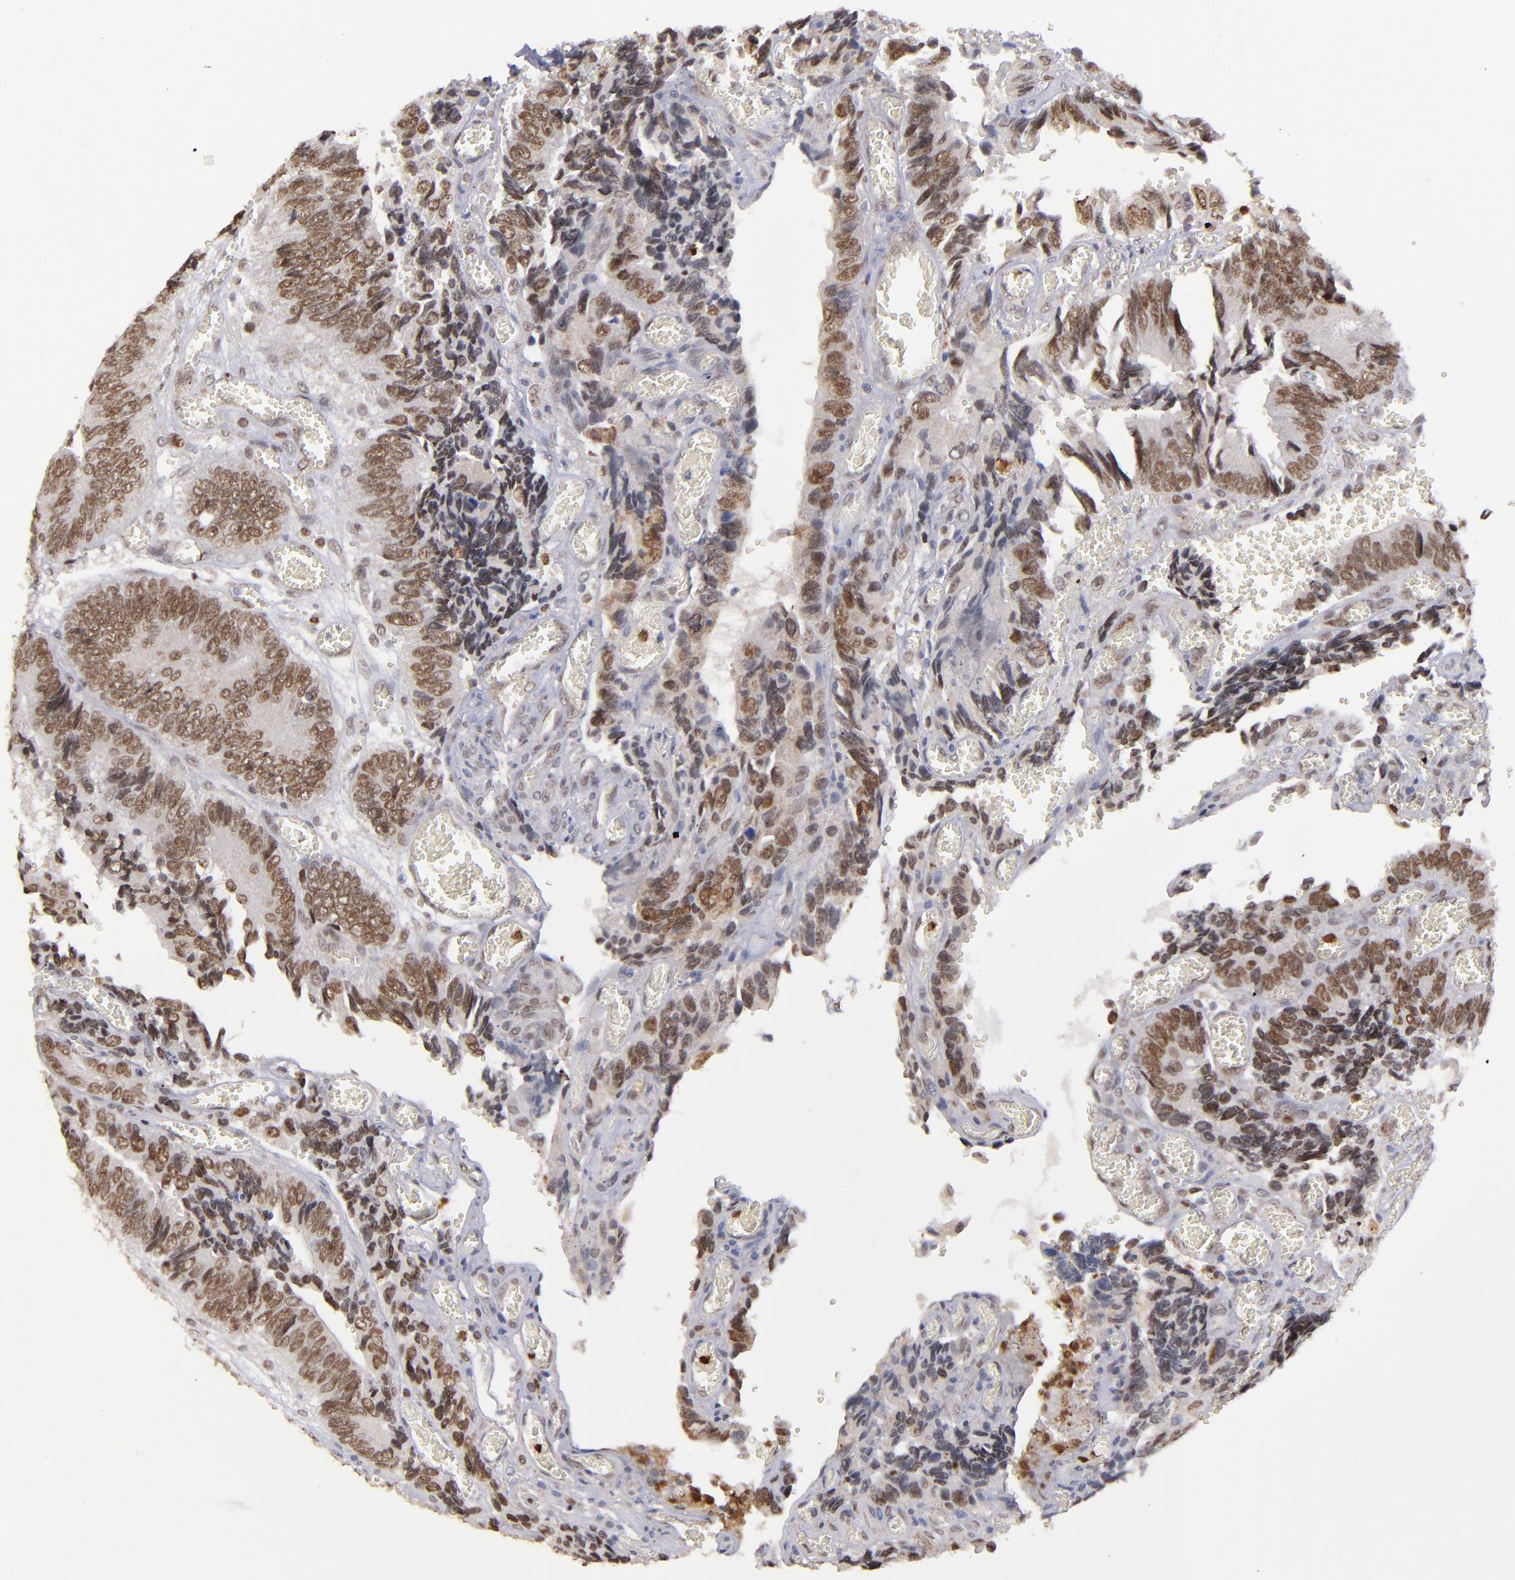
{"staining": {"intensity": "moderate", "quantity": ">75%", "location": "nuclear"}, "tissue": "colorectal cancer", "cell_type": "Tumor cells", "image_type": "cancer", "snomed": [{"axis": "morphology", "description": "Adenocarcinoma, NOS"}, {"axis": "topography", "description": "Colon"}], "caption": "Protein staining reveals moderate nuclear staining in about >75% of tumor cells in colorectal cancer (adenocarcinoma).", "gene": "RREB1", "patient": {"sex": "male", "age": 72}}